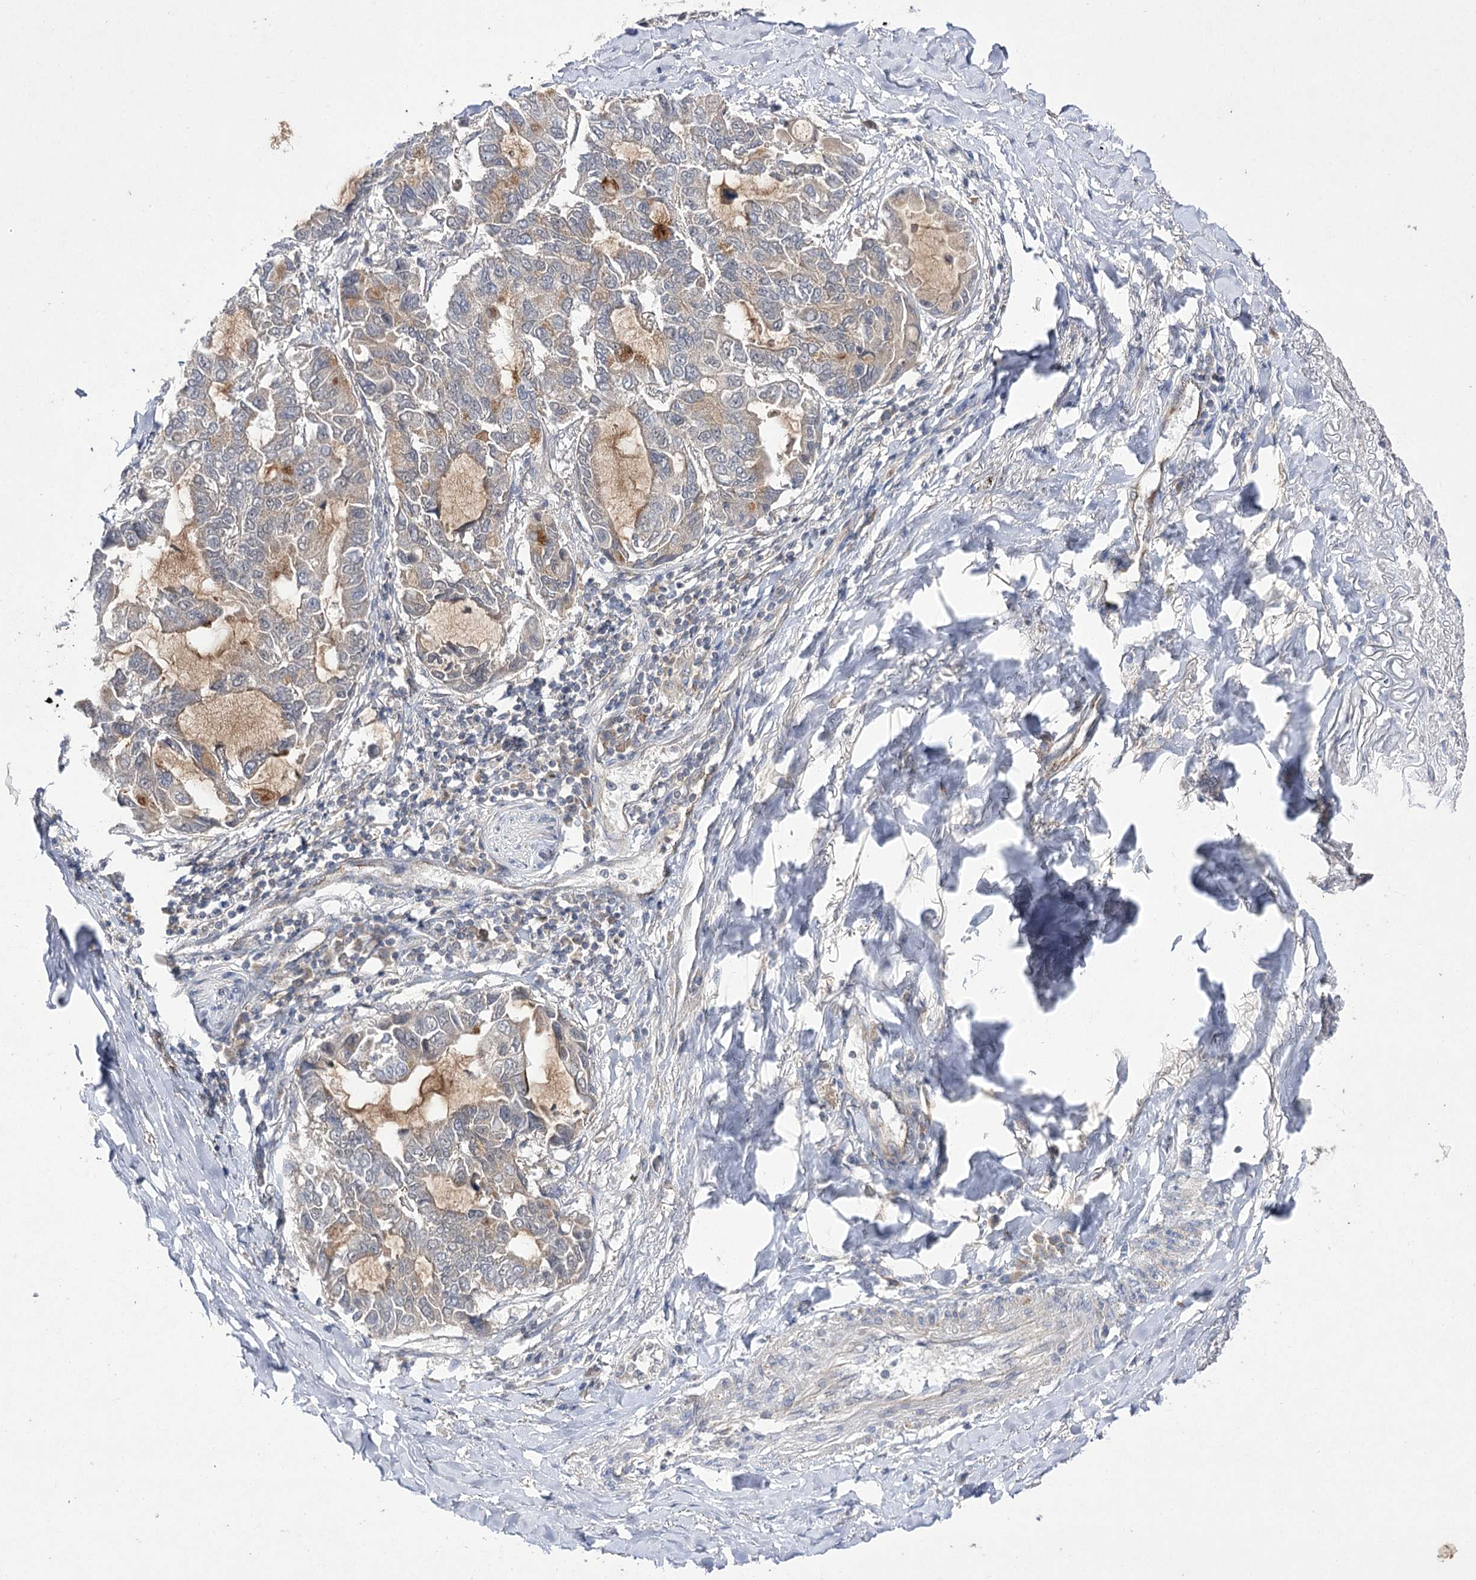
{"staining": {"intensity": "weak", "quantity": "<25%", "location": "cytoplasmic/membranous"}, "tissue": "lung cancer", "cell_type": "Tumor cells", "image_type": "cancer", "snomed": [{"axis": "morphology", "description": "Adenocarcinoma, NOS"}, {"axis": "topography", "description": "Lung"}], "caption": "Immunohistochemical staining of lung cancer (adenocarcinoma) shows no significant positivity in tumor cells.", "gene": "BCR", "patient": {"sex": "male", "age": 64}}